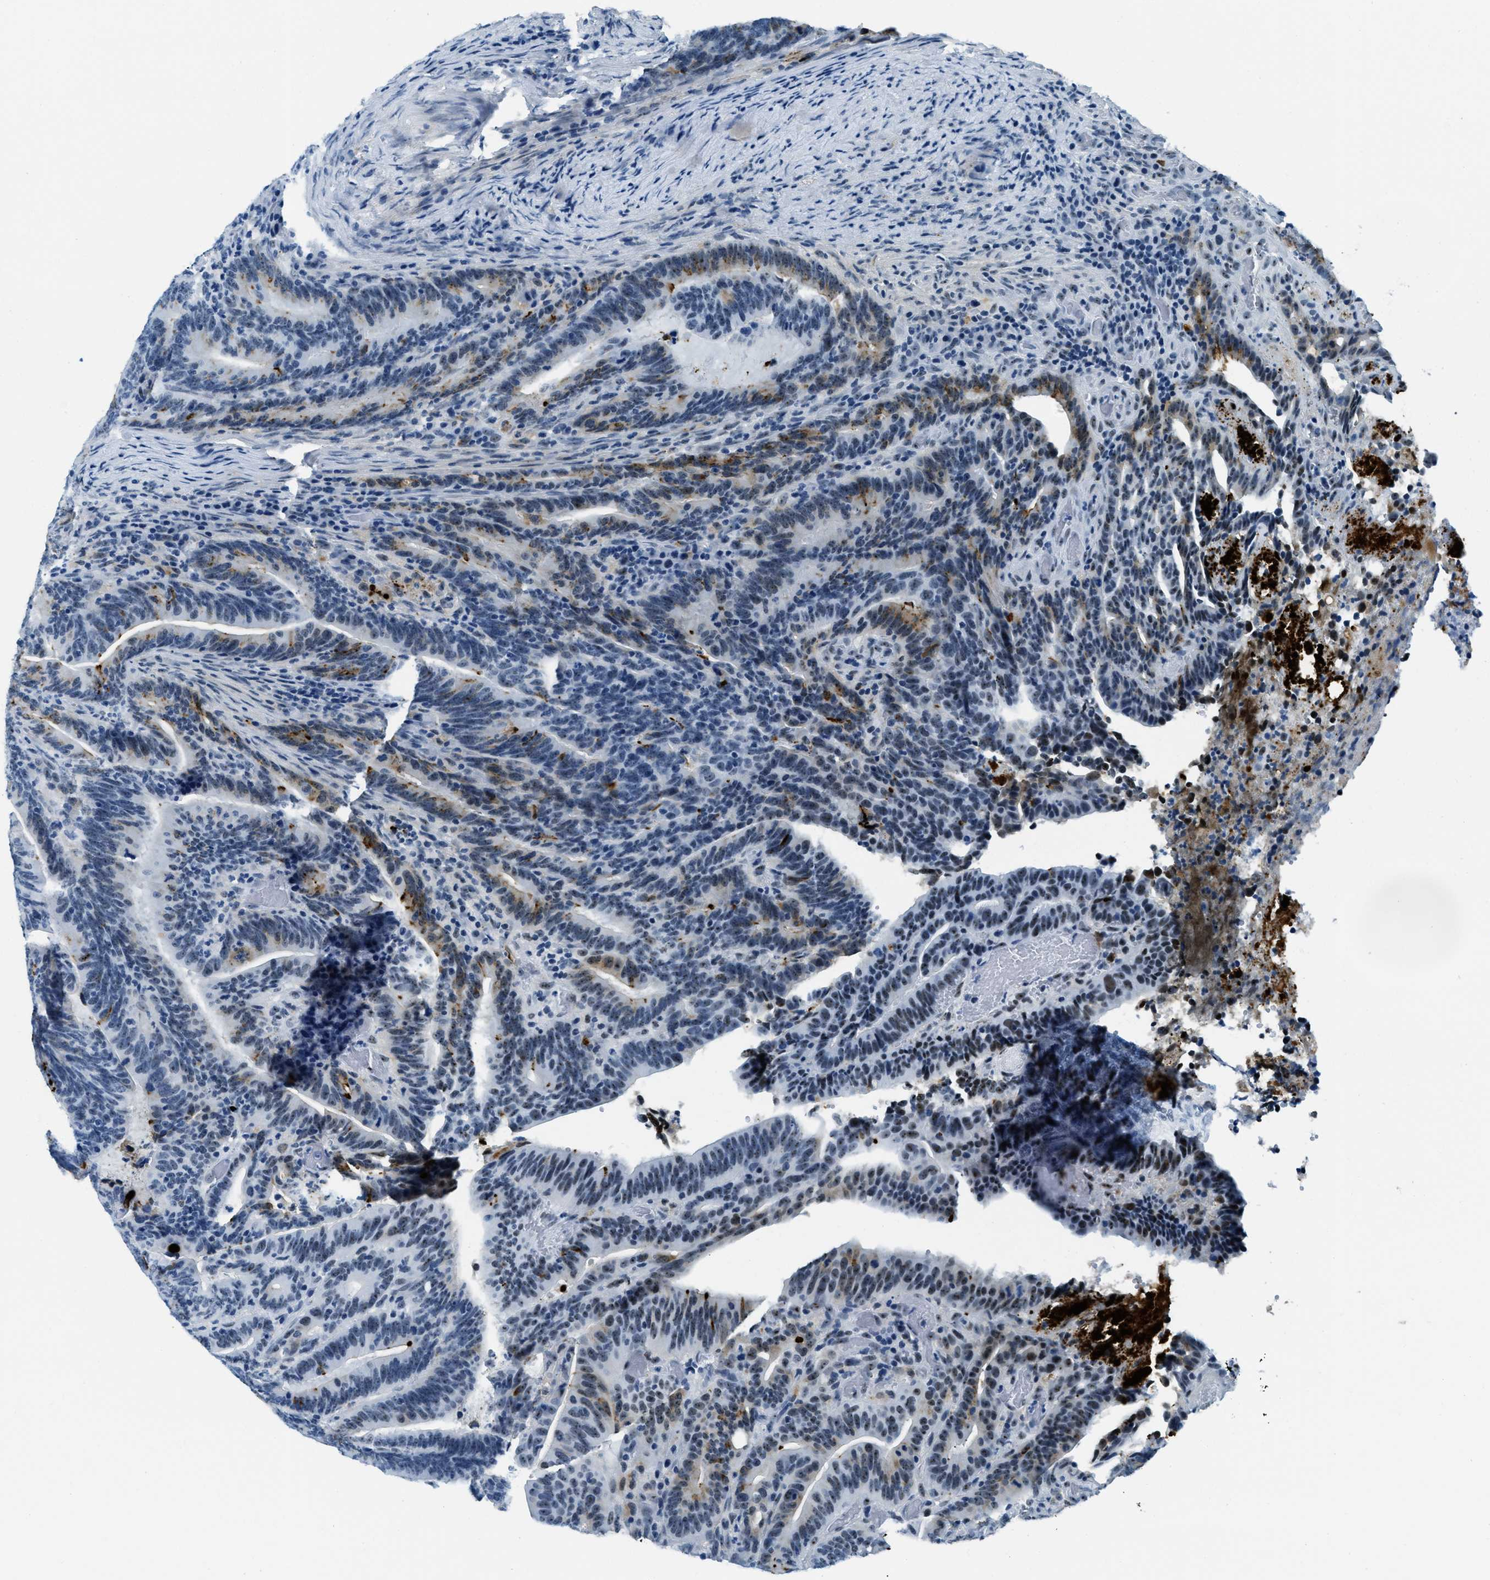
{"staining": {"intensity": "moderate", "quantity": "25%-75%", "location": "cytoplasmic/membranous"}, "tissue": "colorectal cancer", "cell_type": "Tumor cells", "image_type": "cancer", "snomed": [{"axis": "morphology", "description": "Adenocarcinoma, NOS"}, {"axis": "topography", "description": "Colon"}], "caption": "Protein expression analysis of adenocarcinoma (colorectal) displays moderate cytoplasmic/membranous positivity in about 25%-75% of tumor cells. Ihc stains the protein of interest in brown and the nuclei are stained blue.", "gene": "PLA2G2A", "patient": {"sex": "female", "age": 66}}